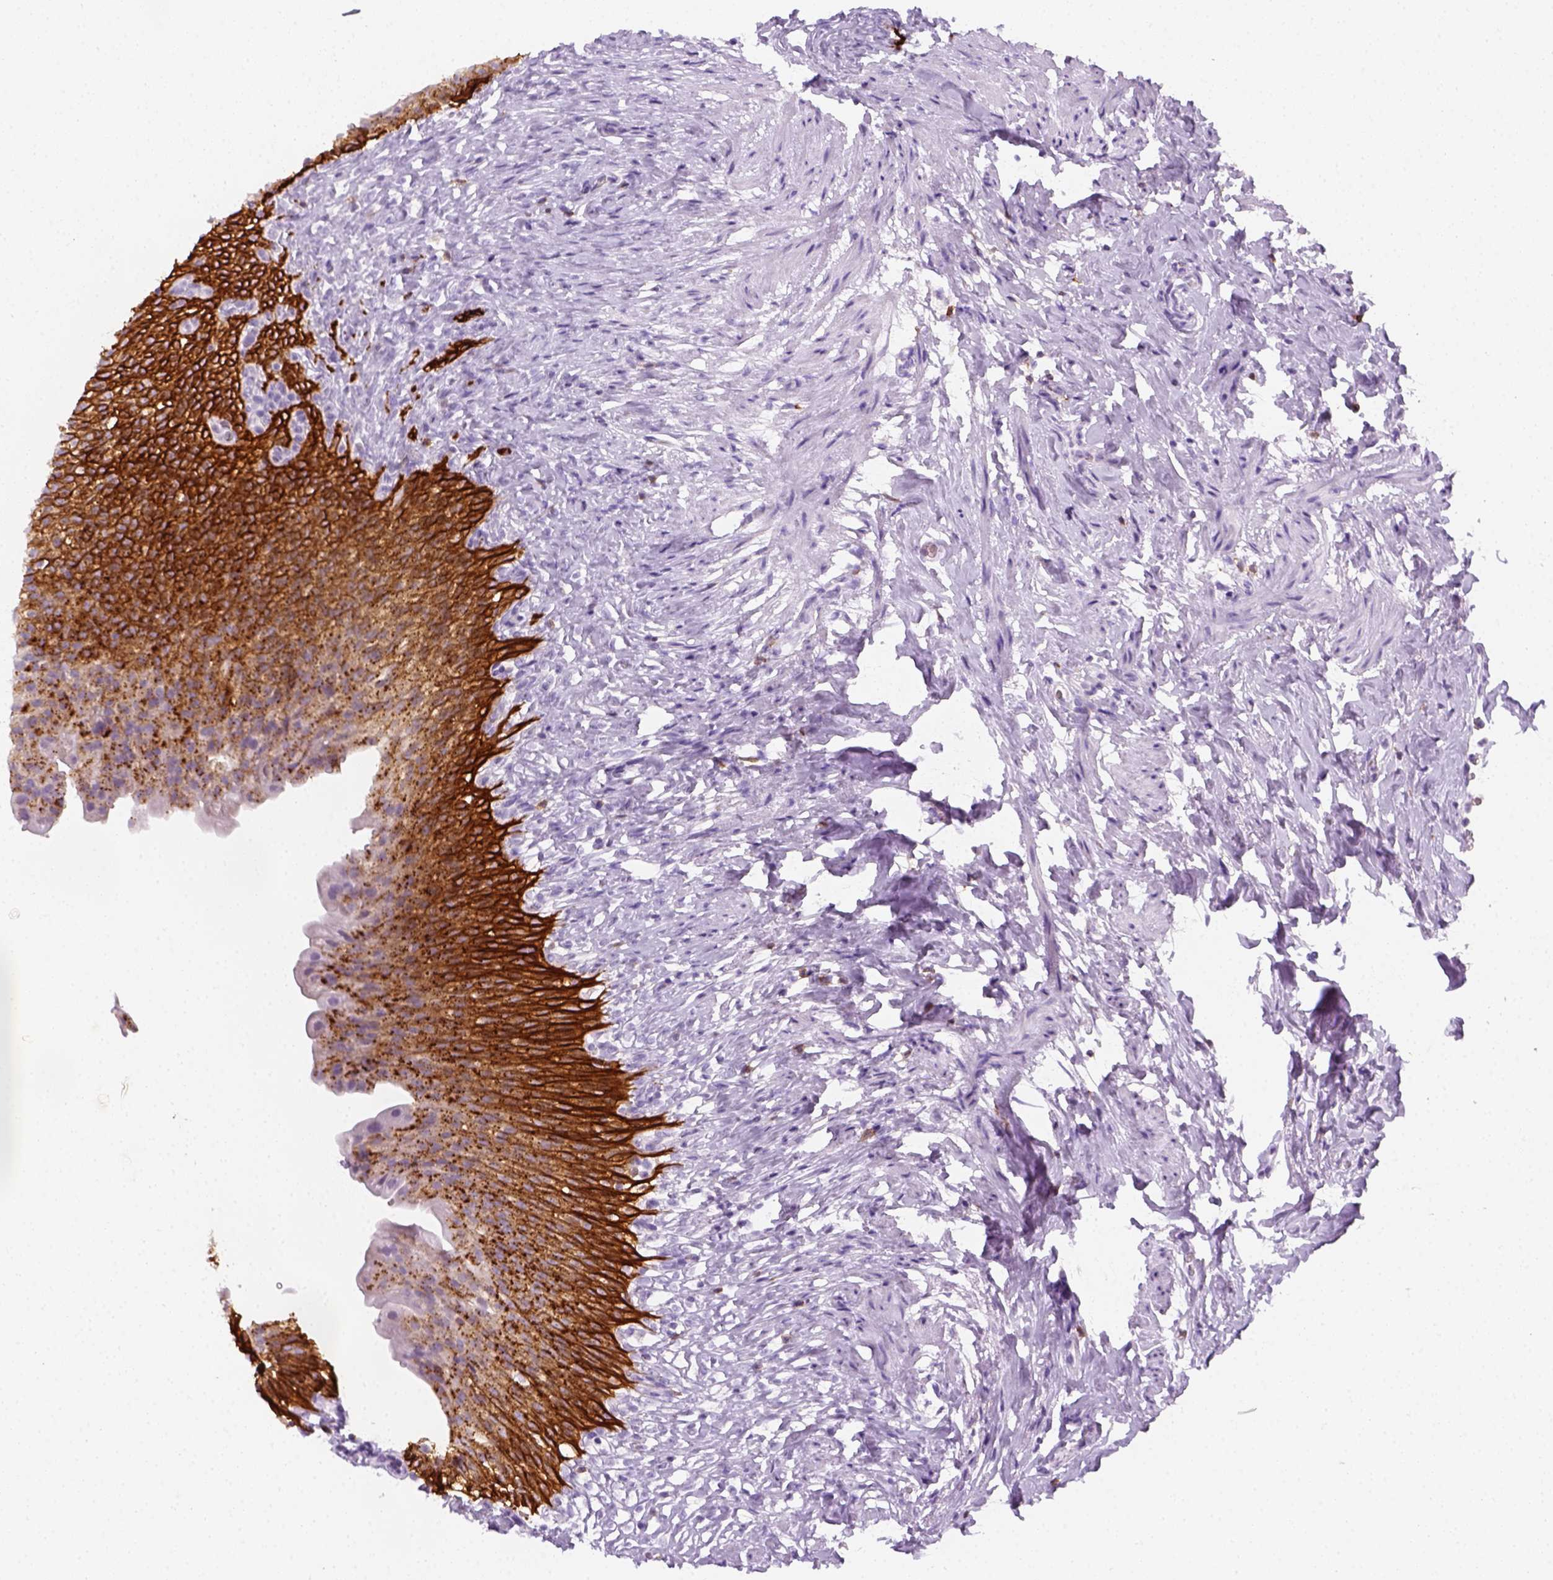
{"staining": {"intensity": "strong", "quantity": ">75%", "location": "cytoplasmic/membranous"}, "tissue": "urinary bladder", "cell_type": "Urothelial cells", "image_type": "normal", "snomed": [{"axis": "morphology", "description": "Normal tissue, NOS"}, {"axis": "topography", "description": "Urinary bladder"}, {"axis": "topography", "description": "Prostate"}], "caption": "Immunohistochemistry histopathology image of normal urinary bladder: urinary bladder stained using IHC exhibits high levels of strong protein expression localized specifically in the cytoplasmic/membranous of urothelial cells, appearing as a cytoplasmic/membranous brown color.", "gene": "AQP3", "patient": {"sex": "male", "age": 76}}